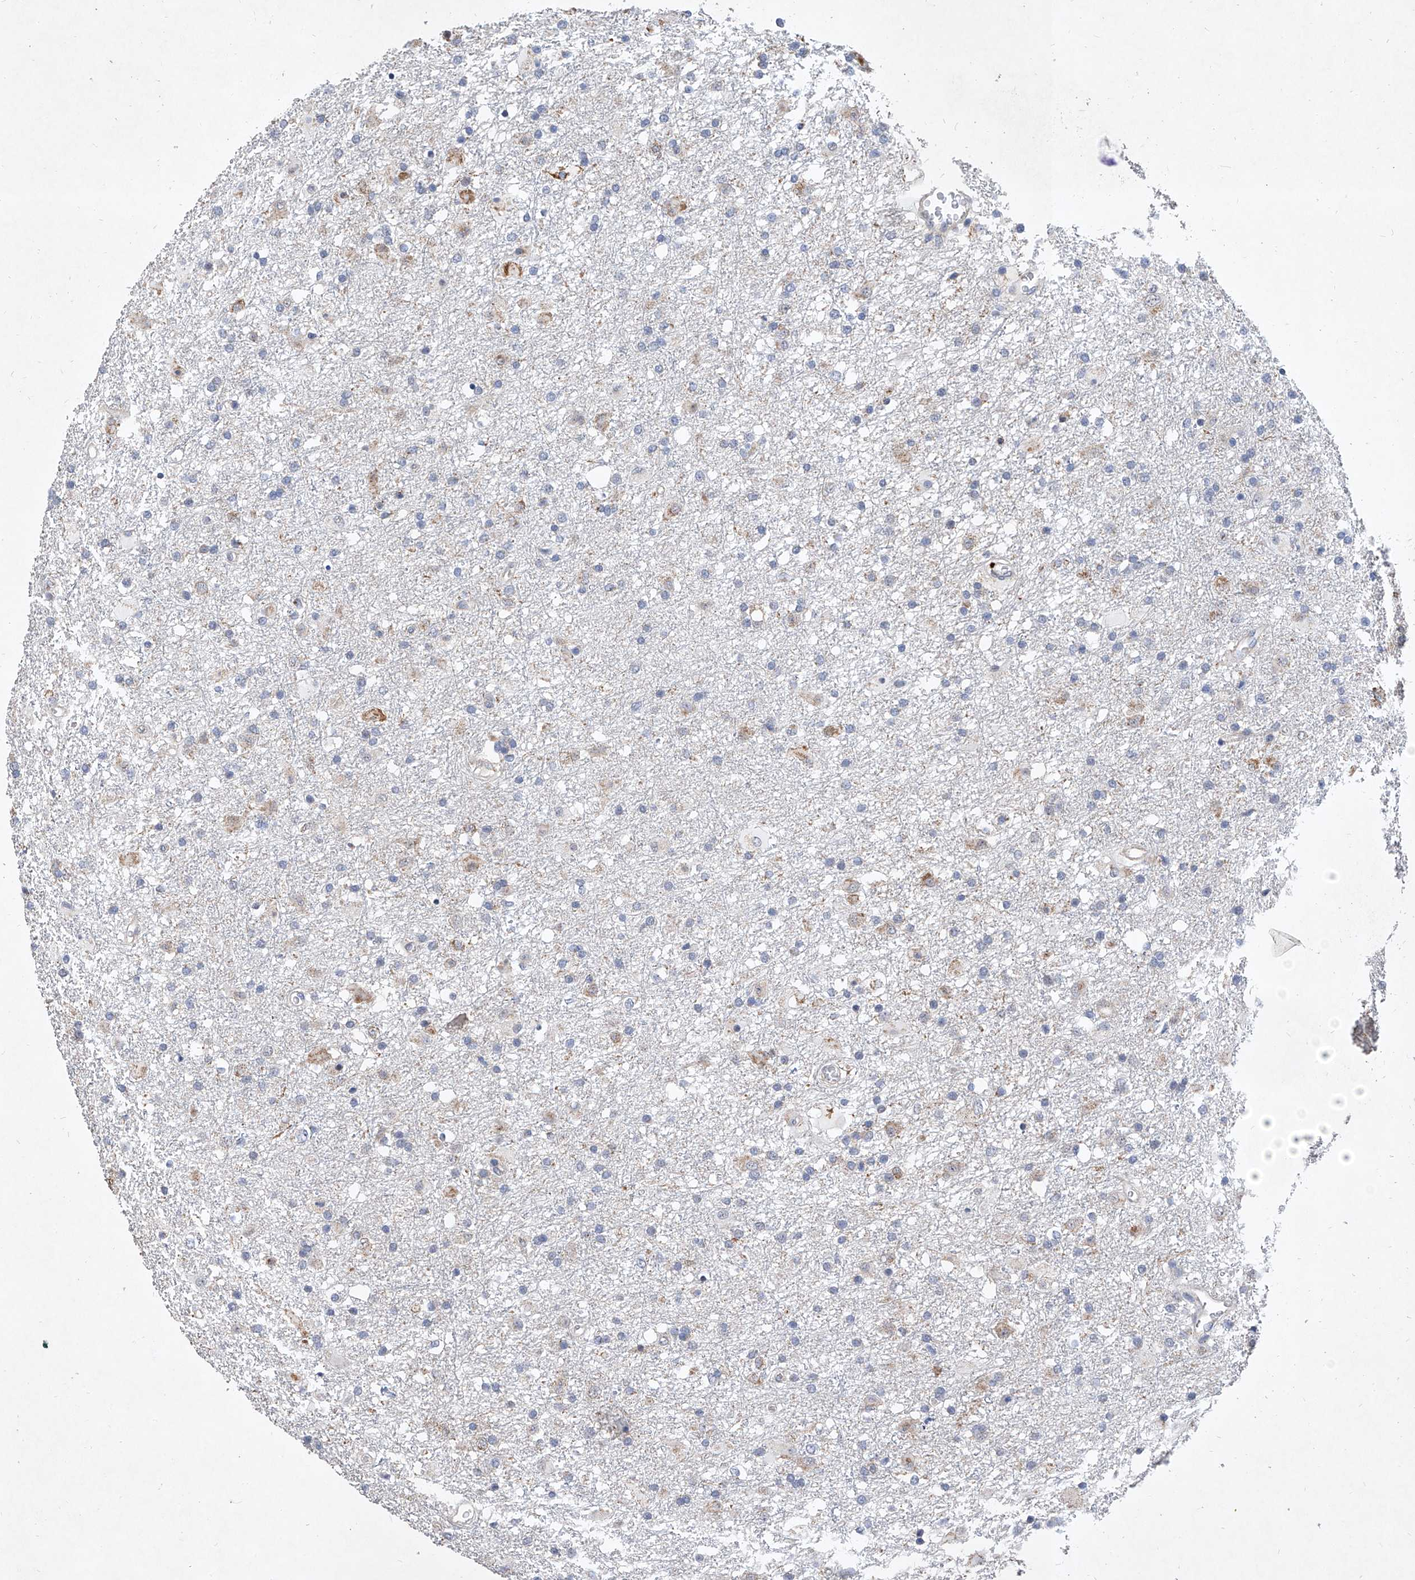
{"staining": {"intensity": "negative", "quantity": "none", "location": "none"}, "tissue": "glioma", "cell_type": "Tumor cells", "image_type": "cancer", "snomed": [{"axis": "morphology", "description": "Glioma, malignant, Low grade"}, {"axis": "topography", "description": "Brain"}], "caption": "A micrograph of malignant glioma (low-grade) stained for a protein exhibits no brown staining in tumor cells.", "gene": "MFSD4B", "patient": {"sex": "male", "age": 65}}